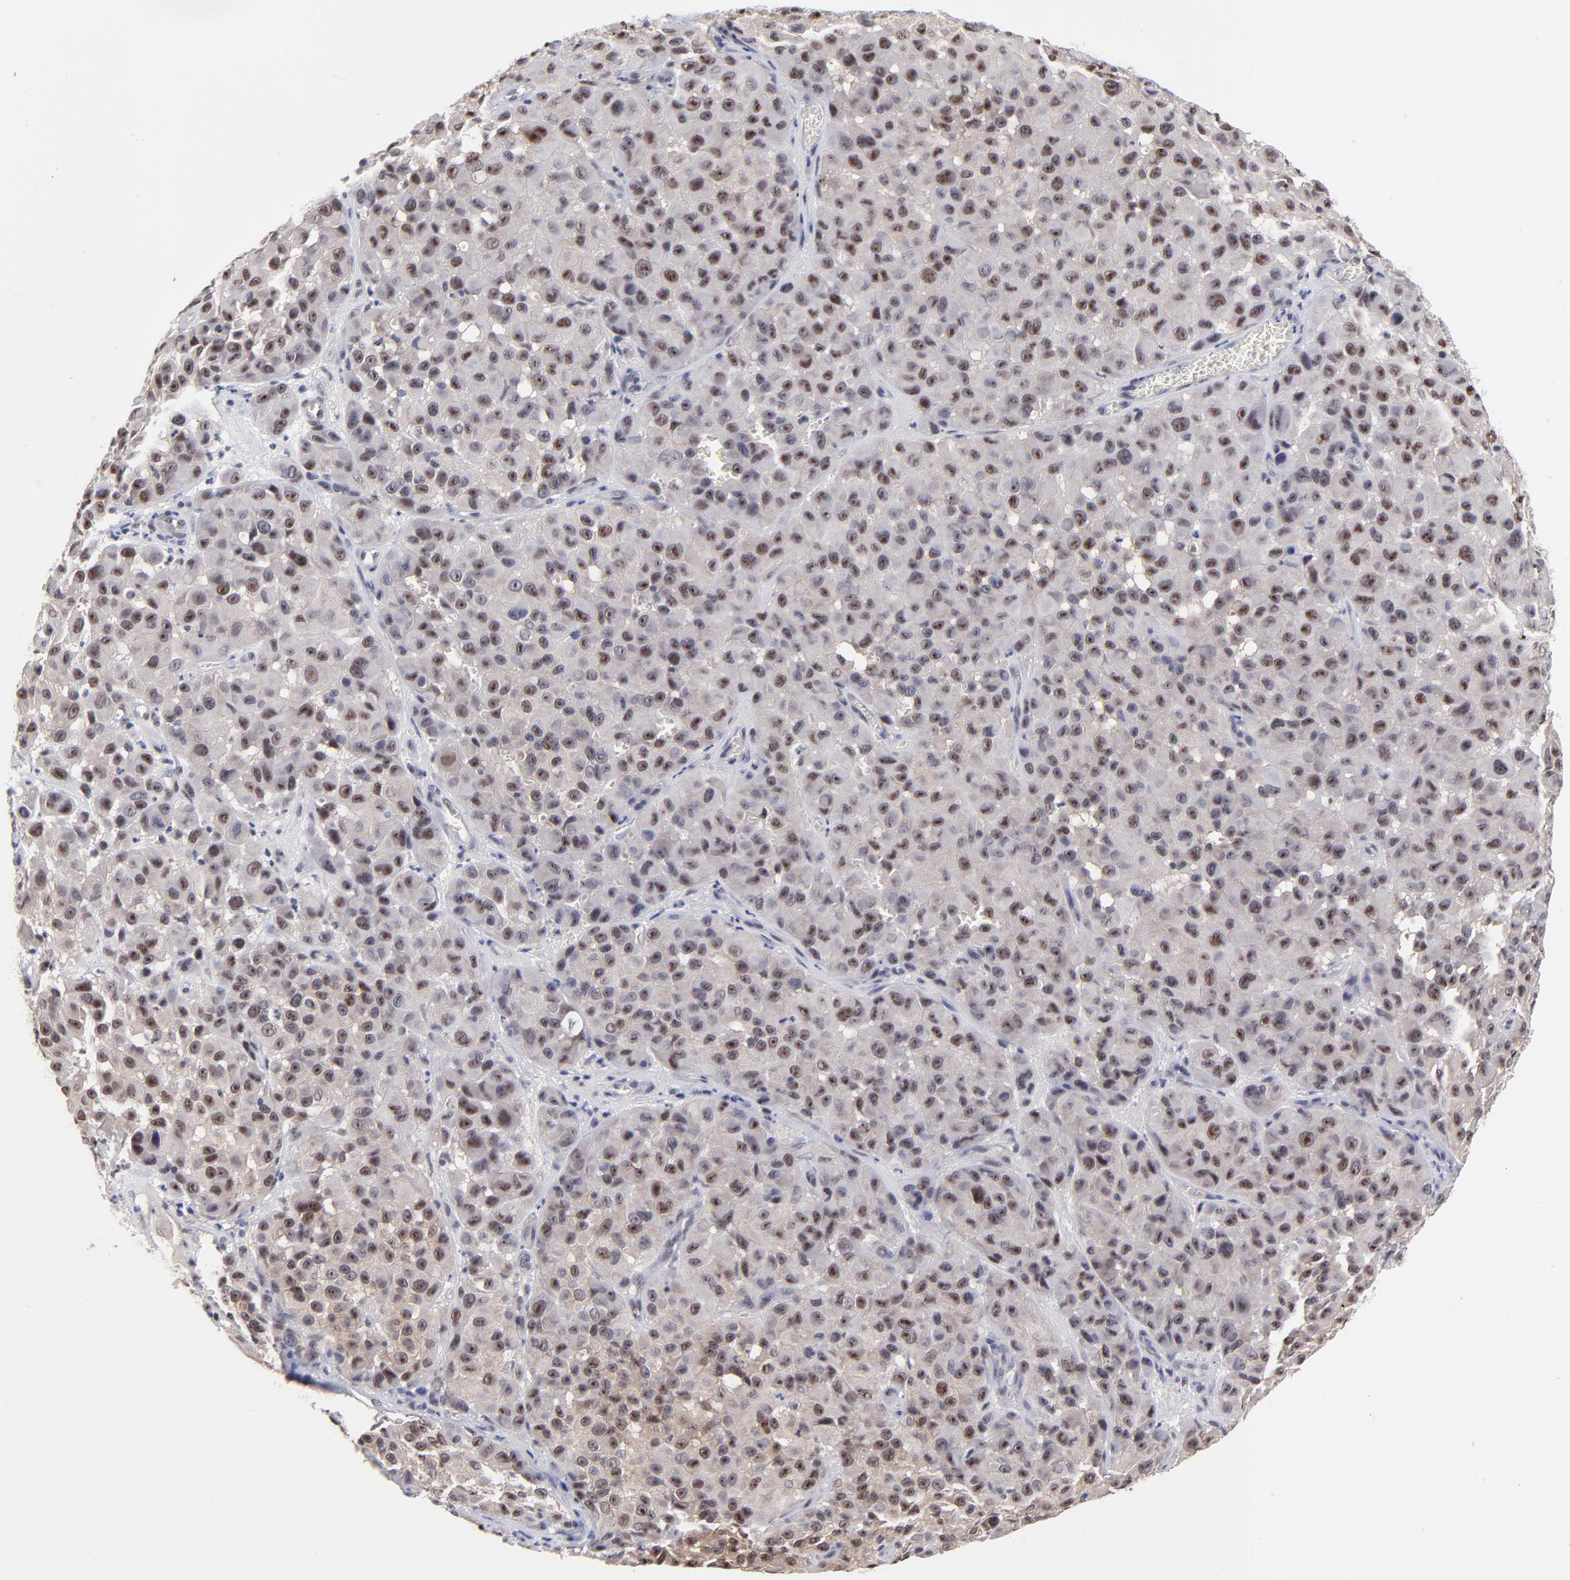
{"staining": {"intensity": "weak", "quantity": ">75%", "location": "cytoplasmic/membranous,nuclear"}, "tissue": "melanoma", "cell_type": "Tumor cells", "image_type": "cancer", "snomed": [{"axis": "morphology", "description": "Malignant melanoma, NOS"}, {"axis": "topography", "description": "Skin"}], "caption": "Melanoma was stained to show a protein in brown. There is low levels of weak cytoplasmic/membranous and nuclear expression in approximately >75% of tumor cells.", "gene": "UBE2E3", "patient": {"sex": "female", "age": 21}}